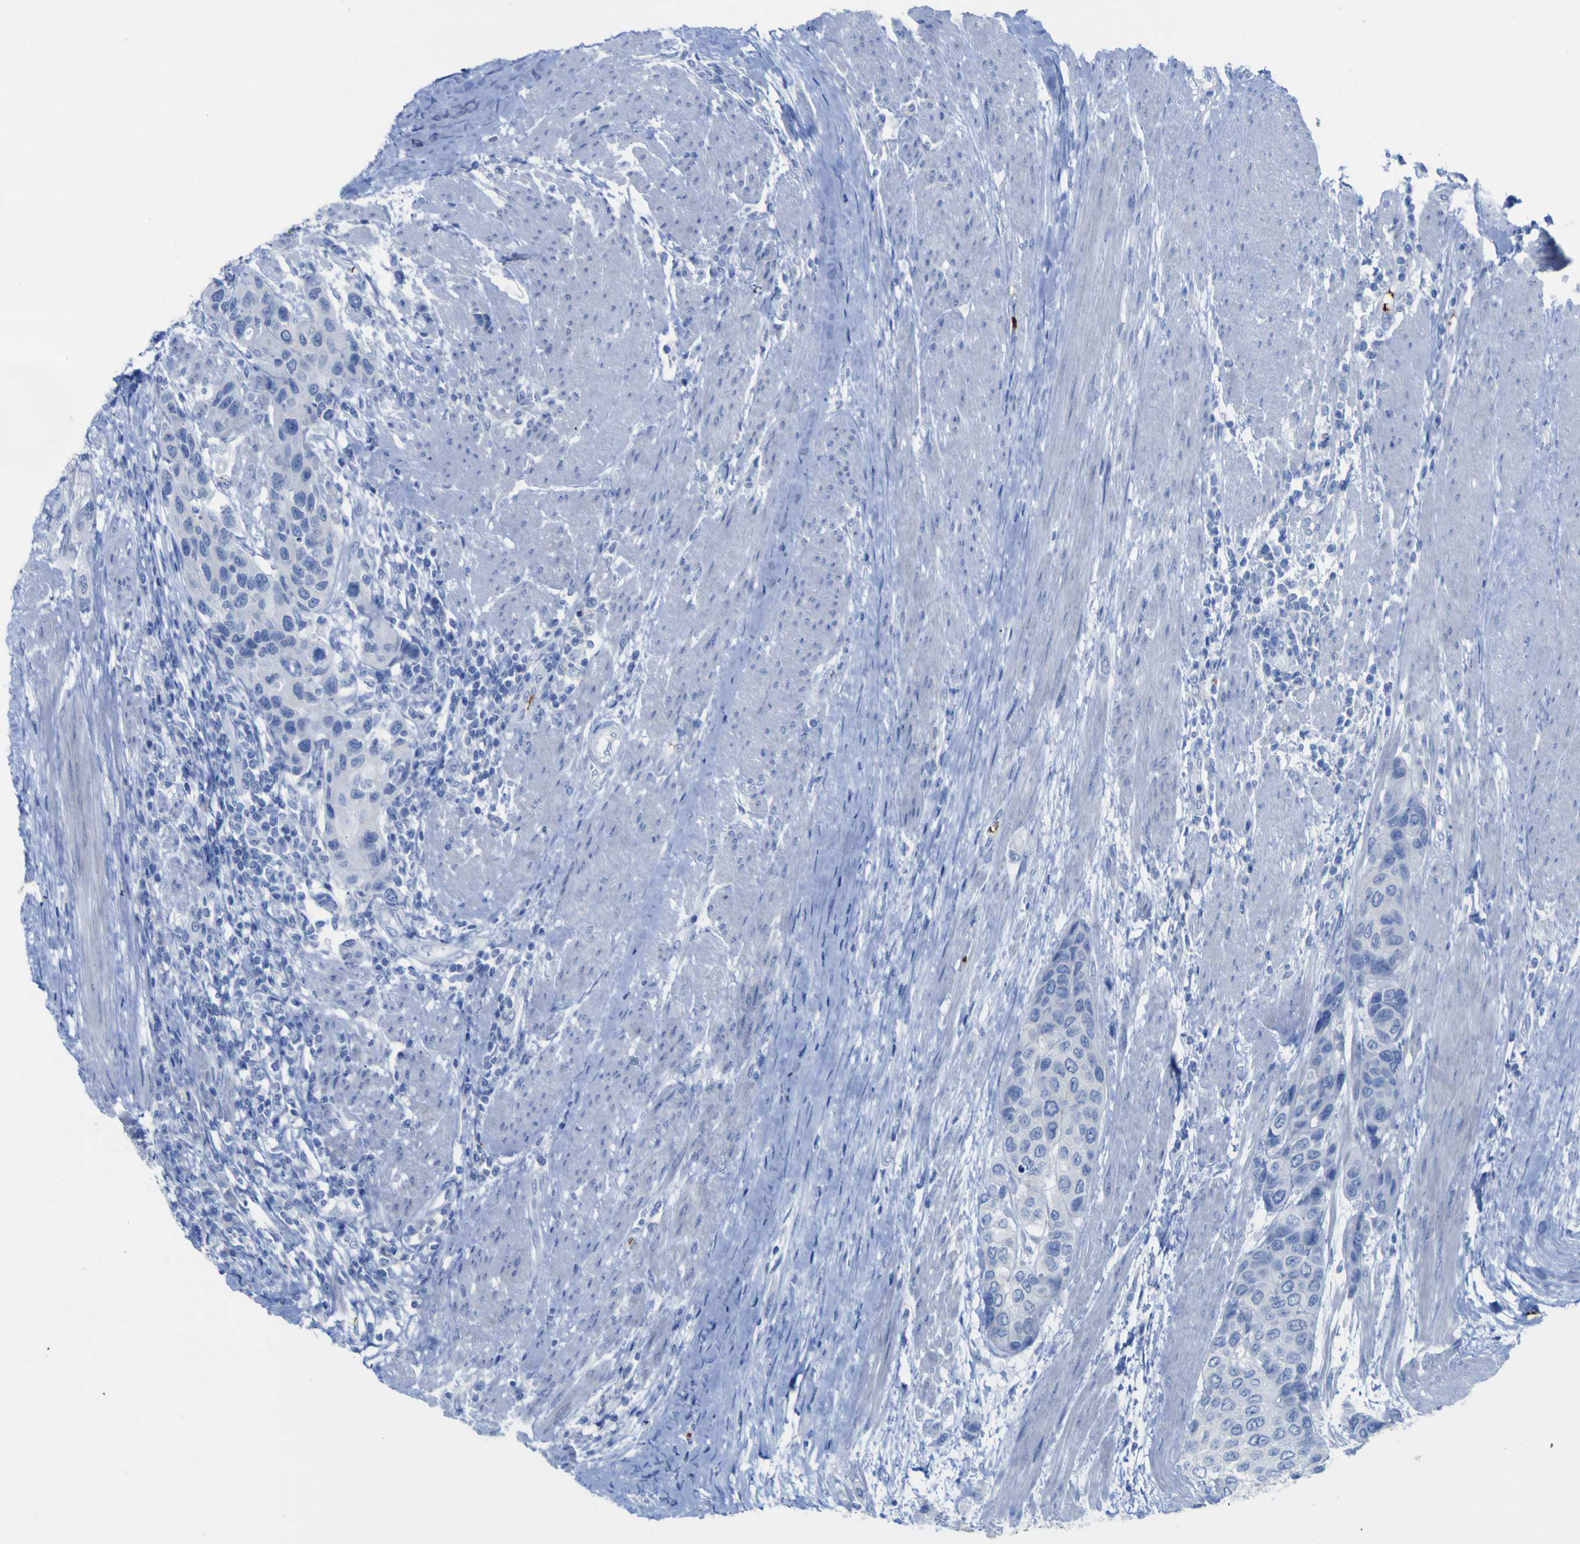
{"staining": {"intensity": "negative", "quantity": "none", "location": "none"}, "tissue": "urothelial cancer", "cell_type": "Tumor cells", "image_type": "cancer", "snomed": [{"axis": "morphology", "description": "Urothelial carcinoma, High grade"}, {"axis": "topography", "description": "Urinary bladder"}], "caption": "Photomicrograph shows no significant protein staining in tumor cells of urothelial carcinoma (high-grade).", "gene": "GCM1", "patient": {"sex": "female", "age": 56}}